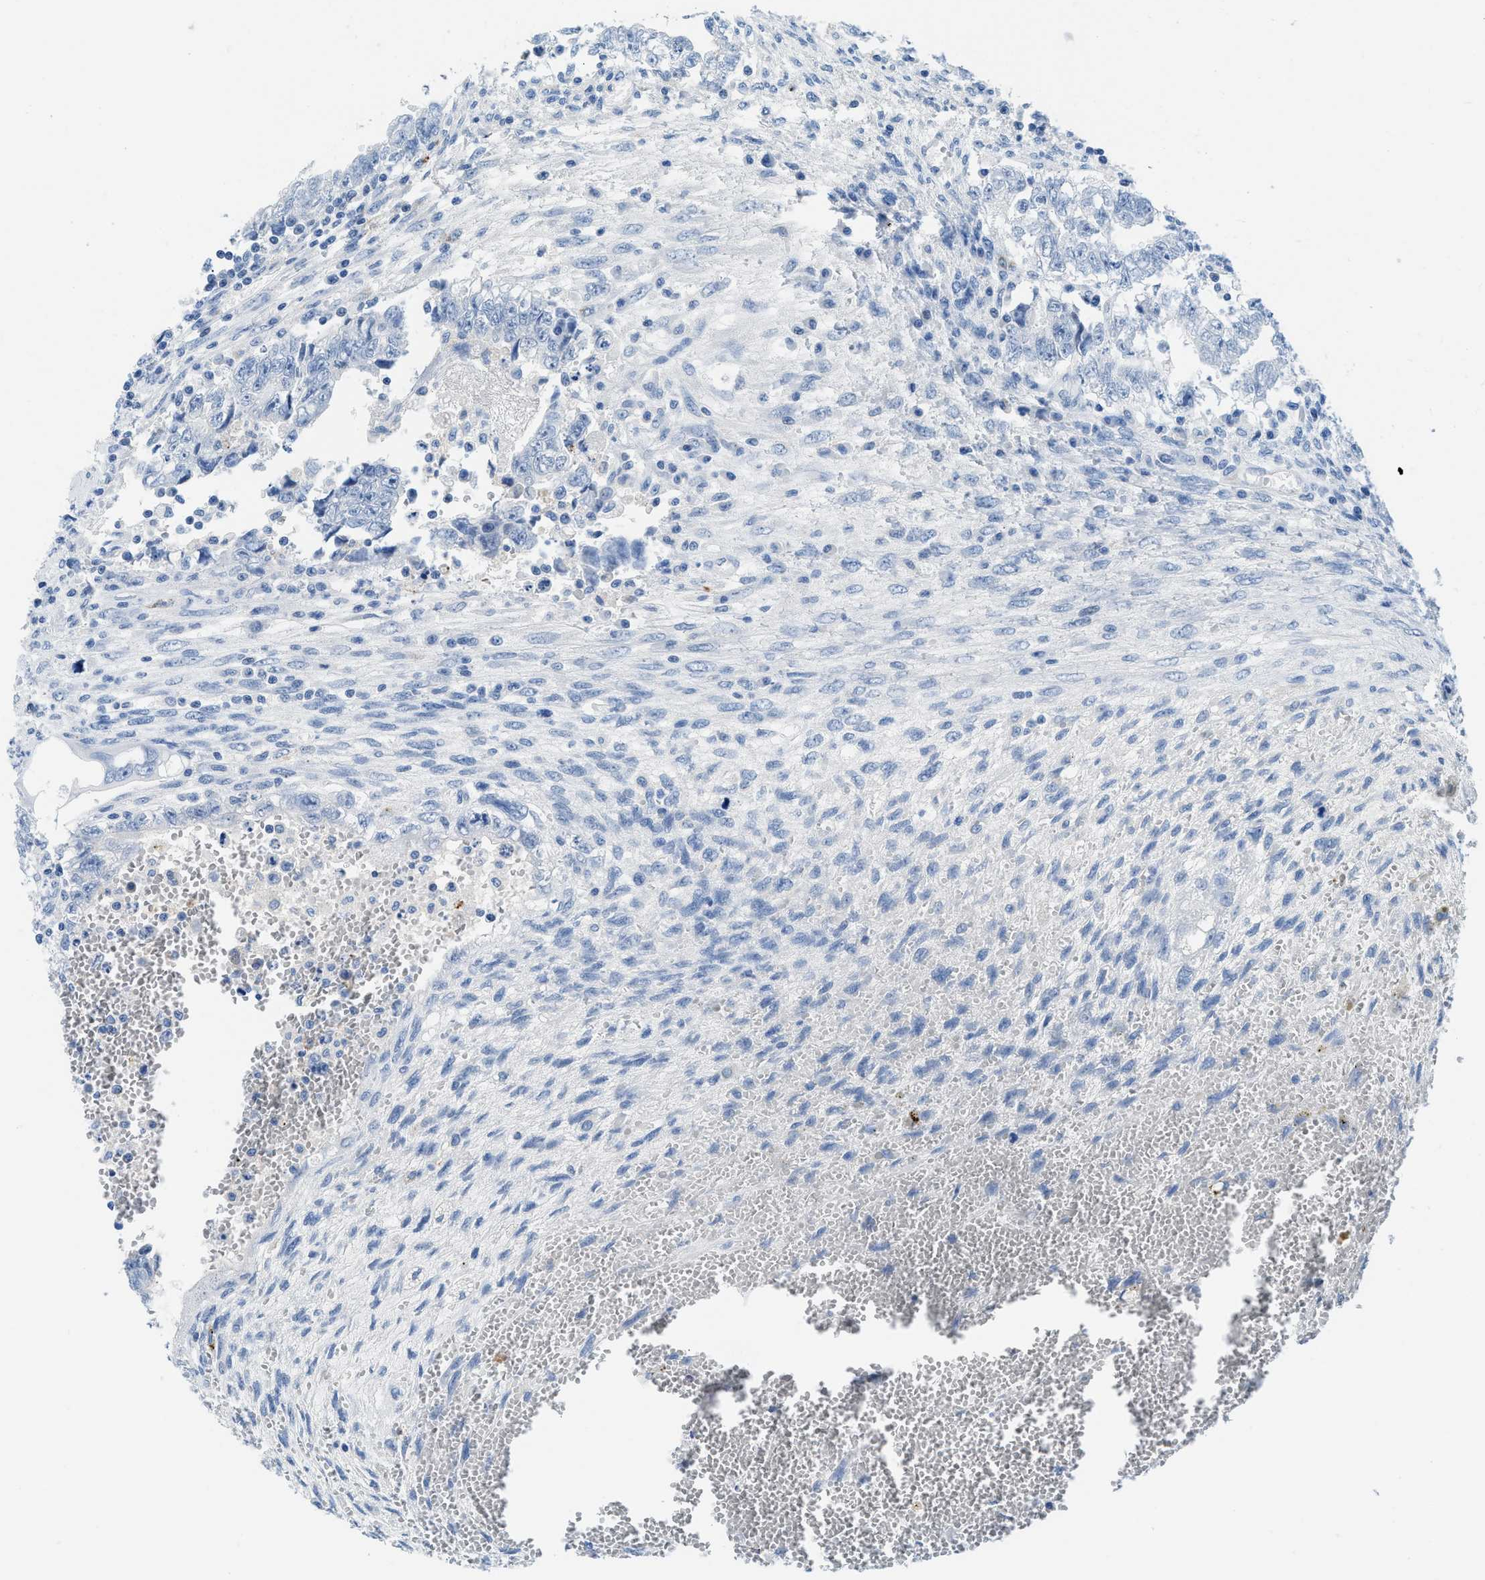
{"staining": {"intensity": "negative", "quantity": "none", "location": "none"}, "tissue": "testis cancer", "cell_type": "Tumor cells", "image_type": "cancer", "snomed": [{"axis": "morphology", "description": "Seminoma, NOS"}, {"axis": "morphology", "description": "Carcinoma, Embryonal, NOS"}, {"axis": "topography", "description": "Testis"}], "caption": "Tumor cells are negative for brown protein staining in testis embryonal carcinoma.", "gene": "MBL2", "patient": {"sex": "male", "age": 38}}